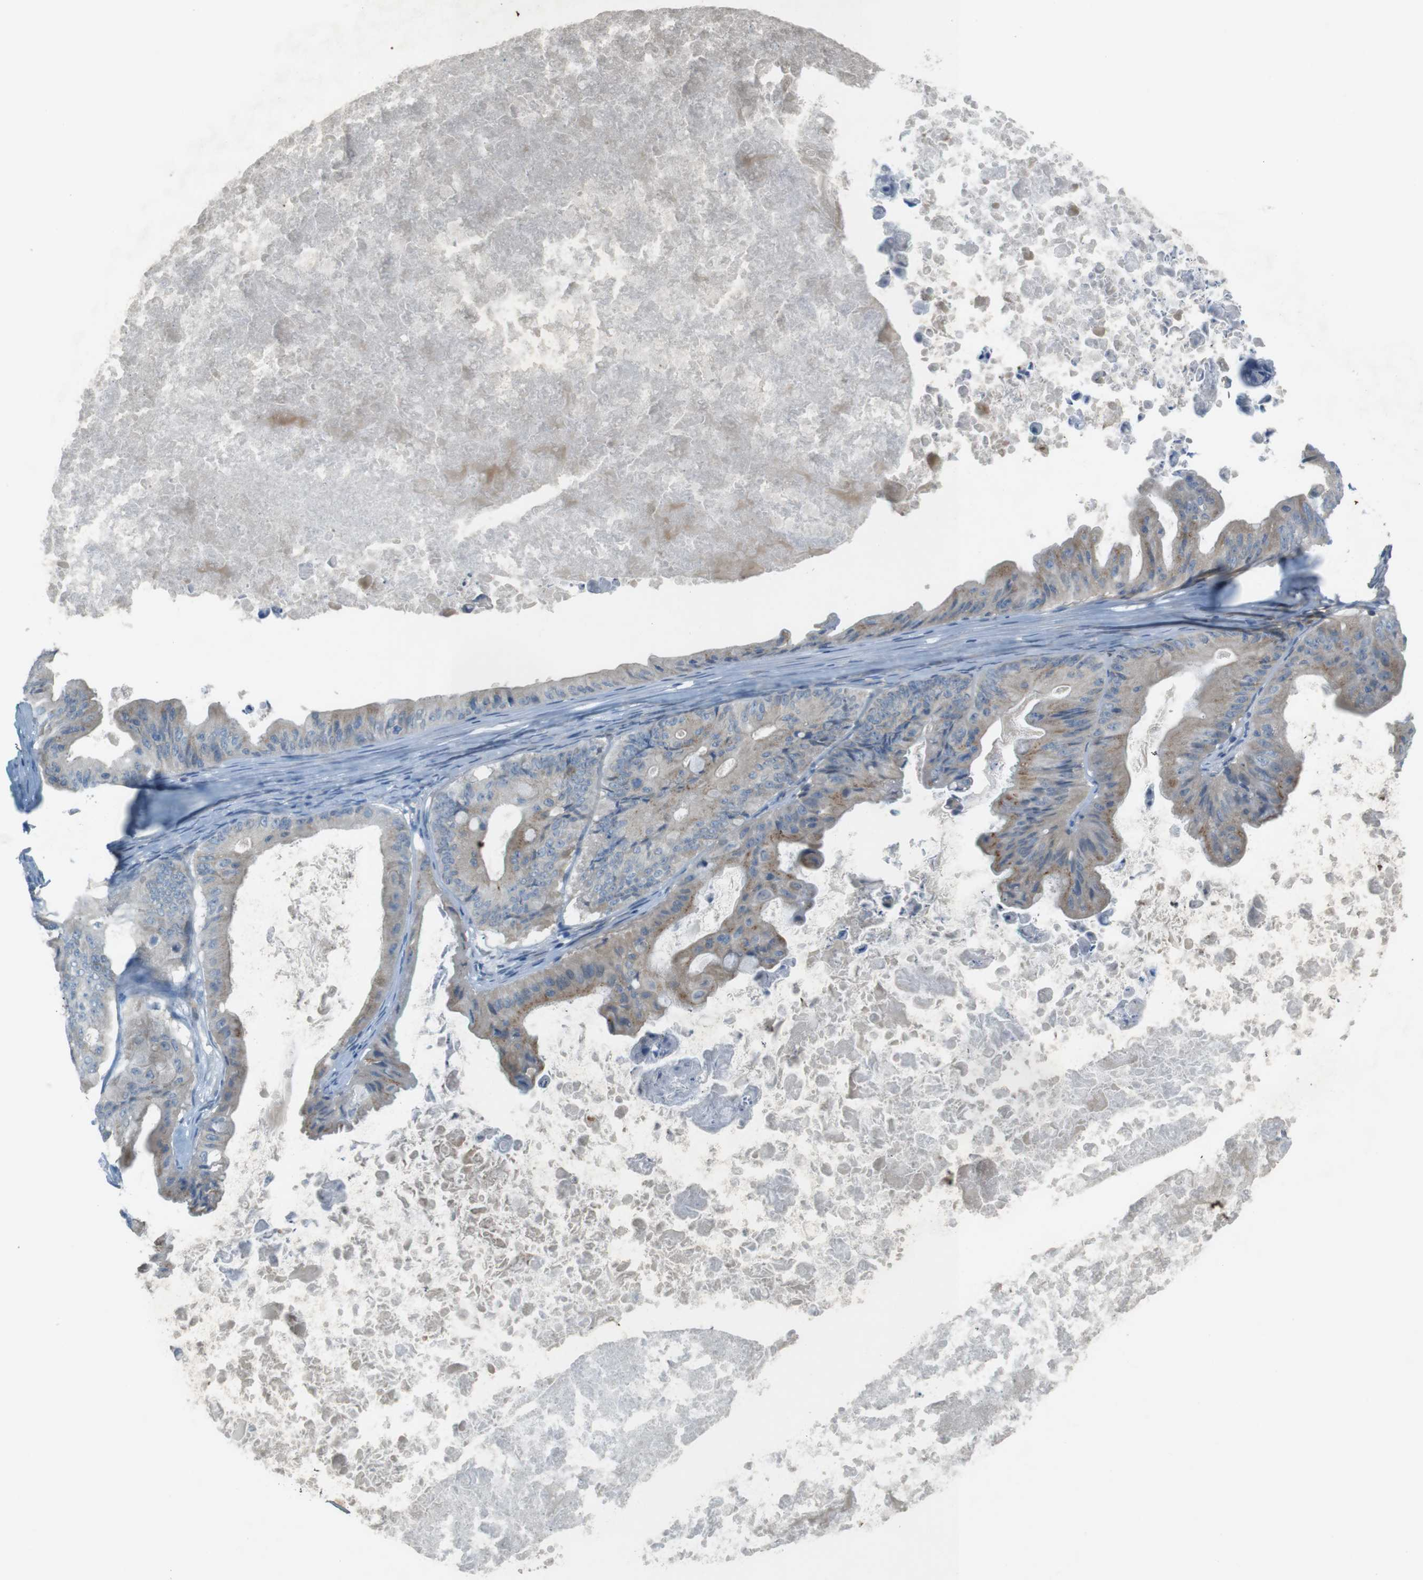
{"staining": {"intensity": "weak", "quantity": "25%-75%", "location": "cytoplasmic/membranous"}, "tissue": "ovarian cancer", "cell_type": "Tumor cells", "image_type": "cancer", "snomed": [{"axis": "morphology", "description": "Cystadenocarcinoma, mucinous, NOS"}, {"axis": "topography", "description": "Ovary"}], "caption": "Brown immunohistochemical staining in ovarian cancer (mucinous cystadenocarcinoma) exhibits weak cytoplasmic/membranous expression in approximately 25%-75% of tumor cells.", "gene": "TMEM41B", "patient": {"sex": "female", "age": 37}}